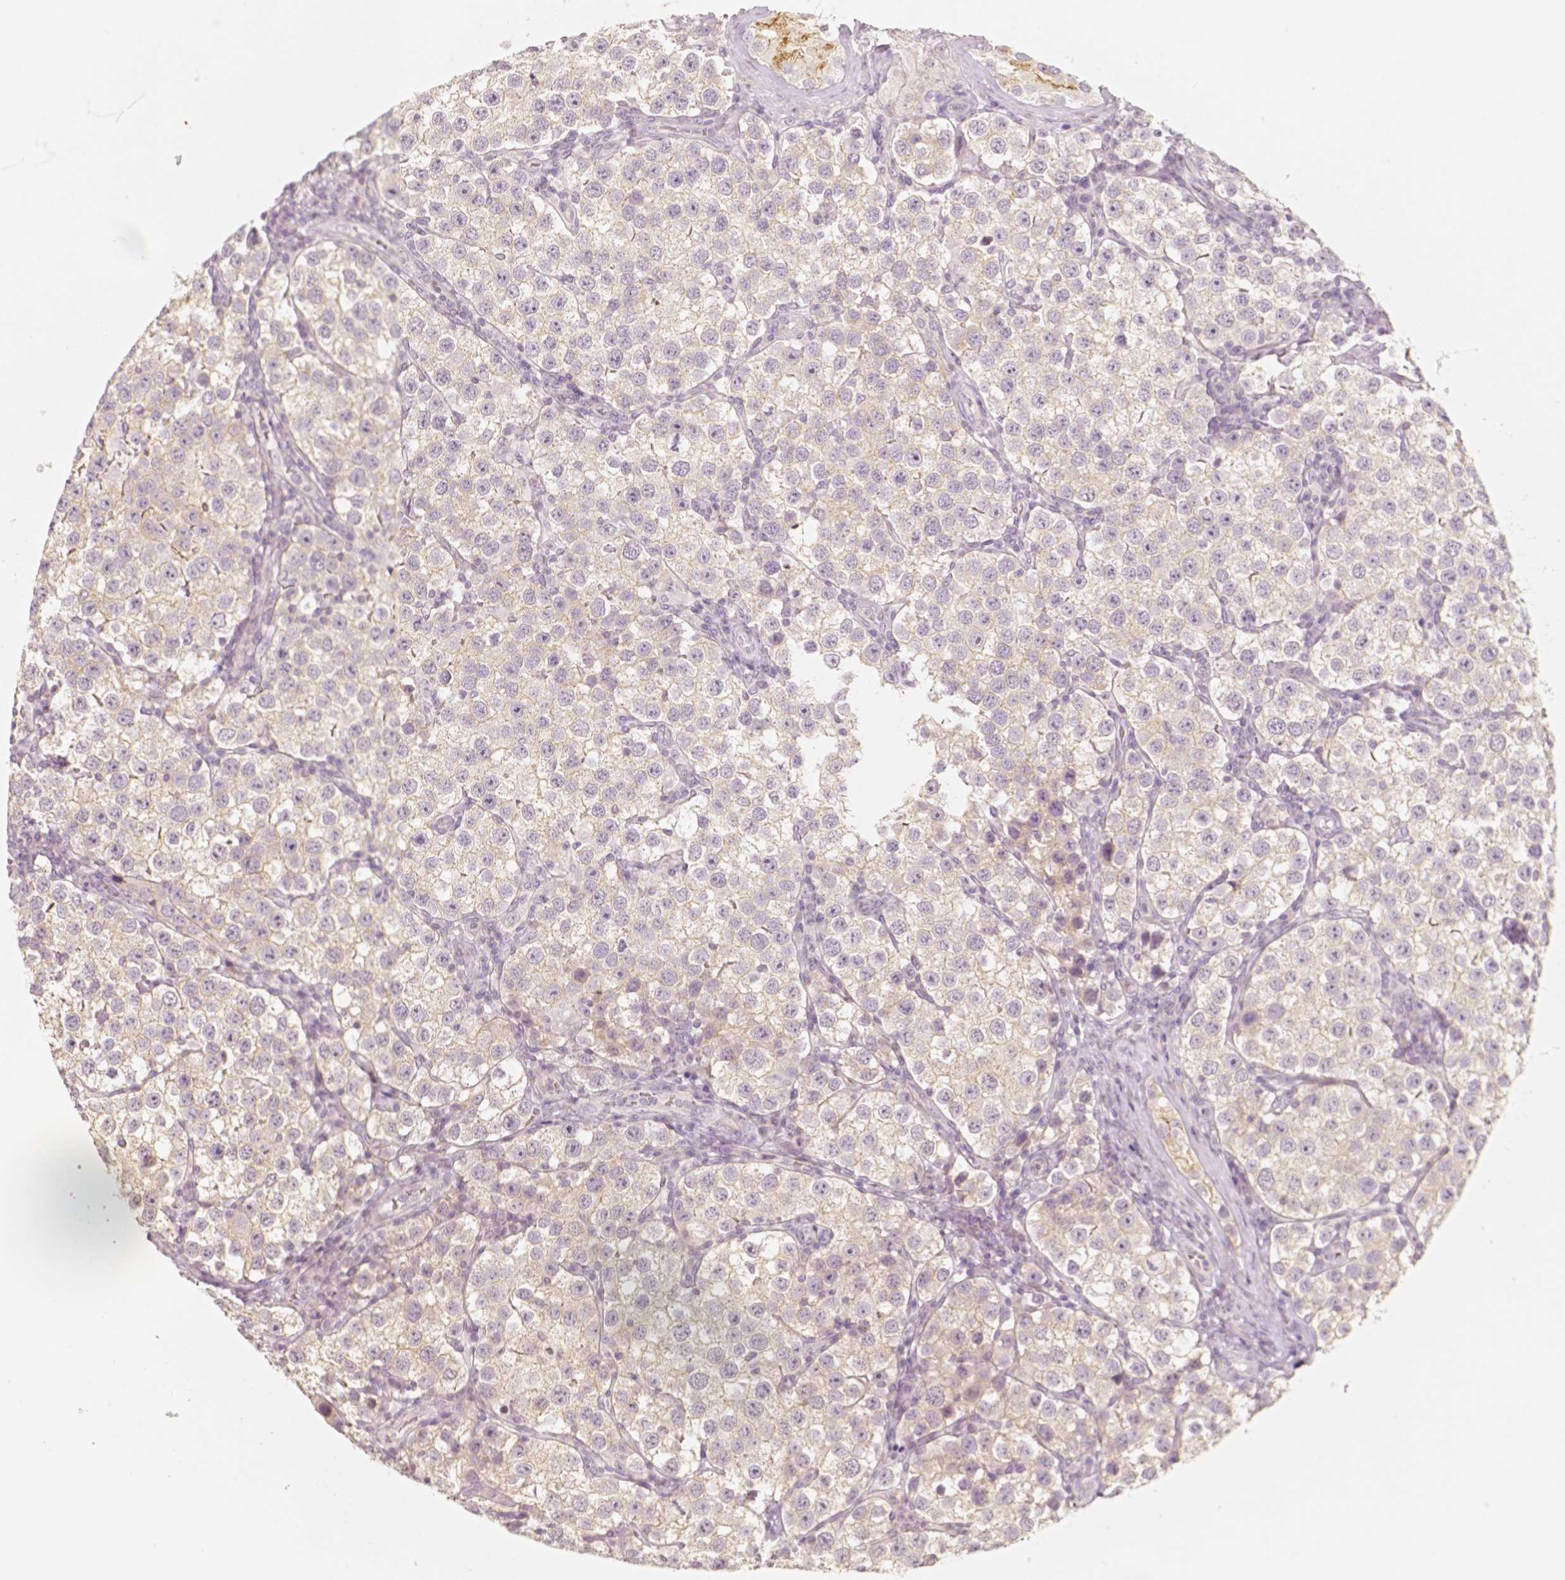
{"staining": {"intensity": "negative", "quantity": "none", "location": "none"}, "tissue": "testis cancer", "cell_type": "Tumor cells", "image_type": "cancer", "snomed": [{"axis": "morphology", "description": "Seminoma, NOS"}, {"axis": "topography", "description": "Testis"}], "caption": "A histopathology image of testis cancer stained for a protein shows no brown staining in tumor cells.", "gene": "C1orf167", "patient": {"sex": "male", "age": 37}}